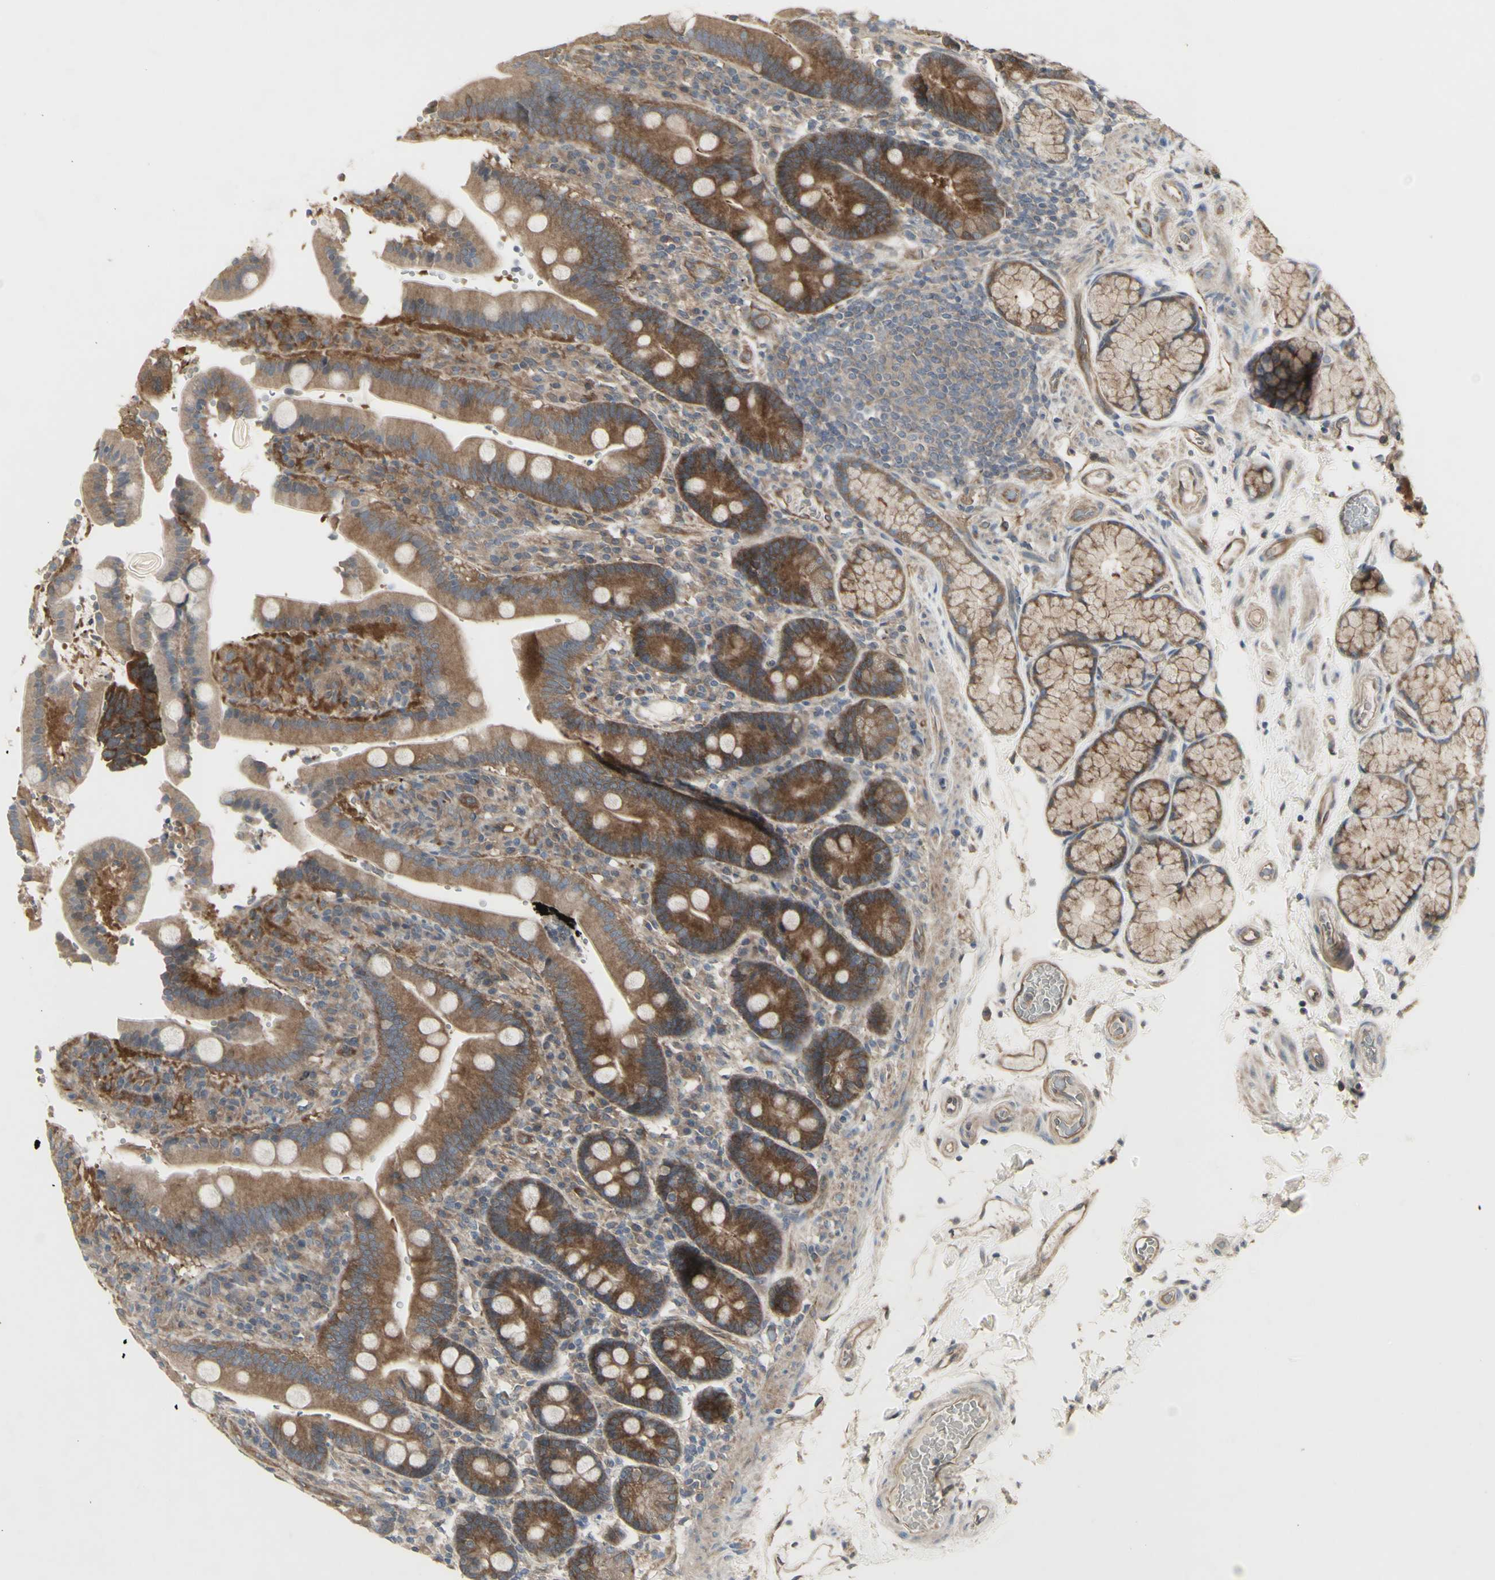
{"staining": {"intensity": "moderate", "quantity": ">75%", "location": "cytoplasmic/membranous"}, "tissue": "duodenum", "cell_type": "Glandular cells", "image_type": "normal", "snomed": [{"axis": "morphology", "description": "Normal tissue, NOS"}, {"axis": "topography", "description": "Small intestine, NOS"}], "caption": "The photomicrograph displays immunohistochemical staining of normal duodenum. There is moderate cytoplasmic/membranous positivity is identified in about >75% of glandular cells.", "gene": "CHURC1", "patient": {"sex": "female", "age": 71}}